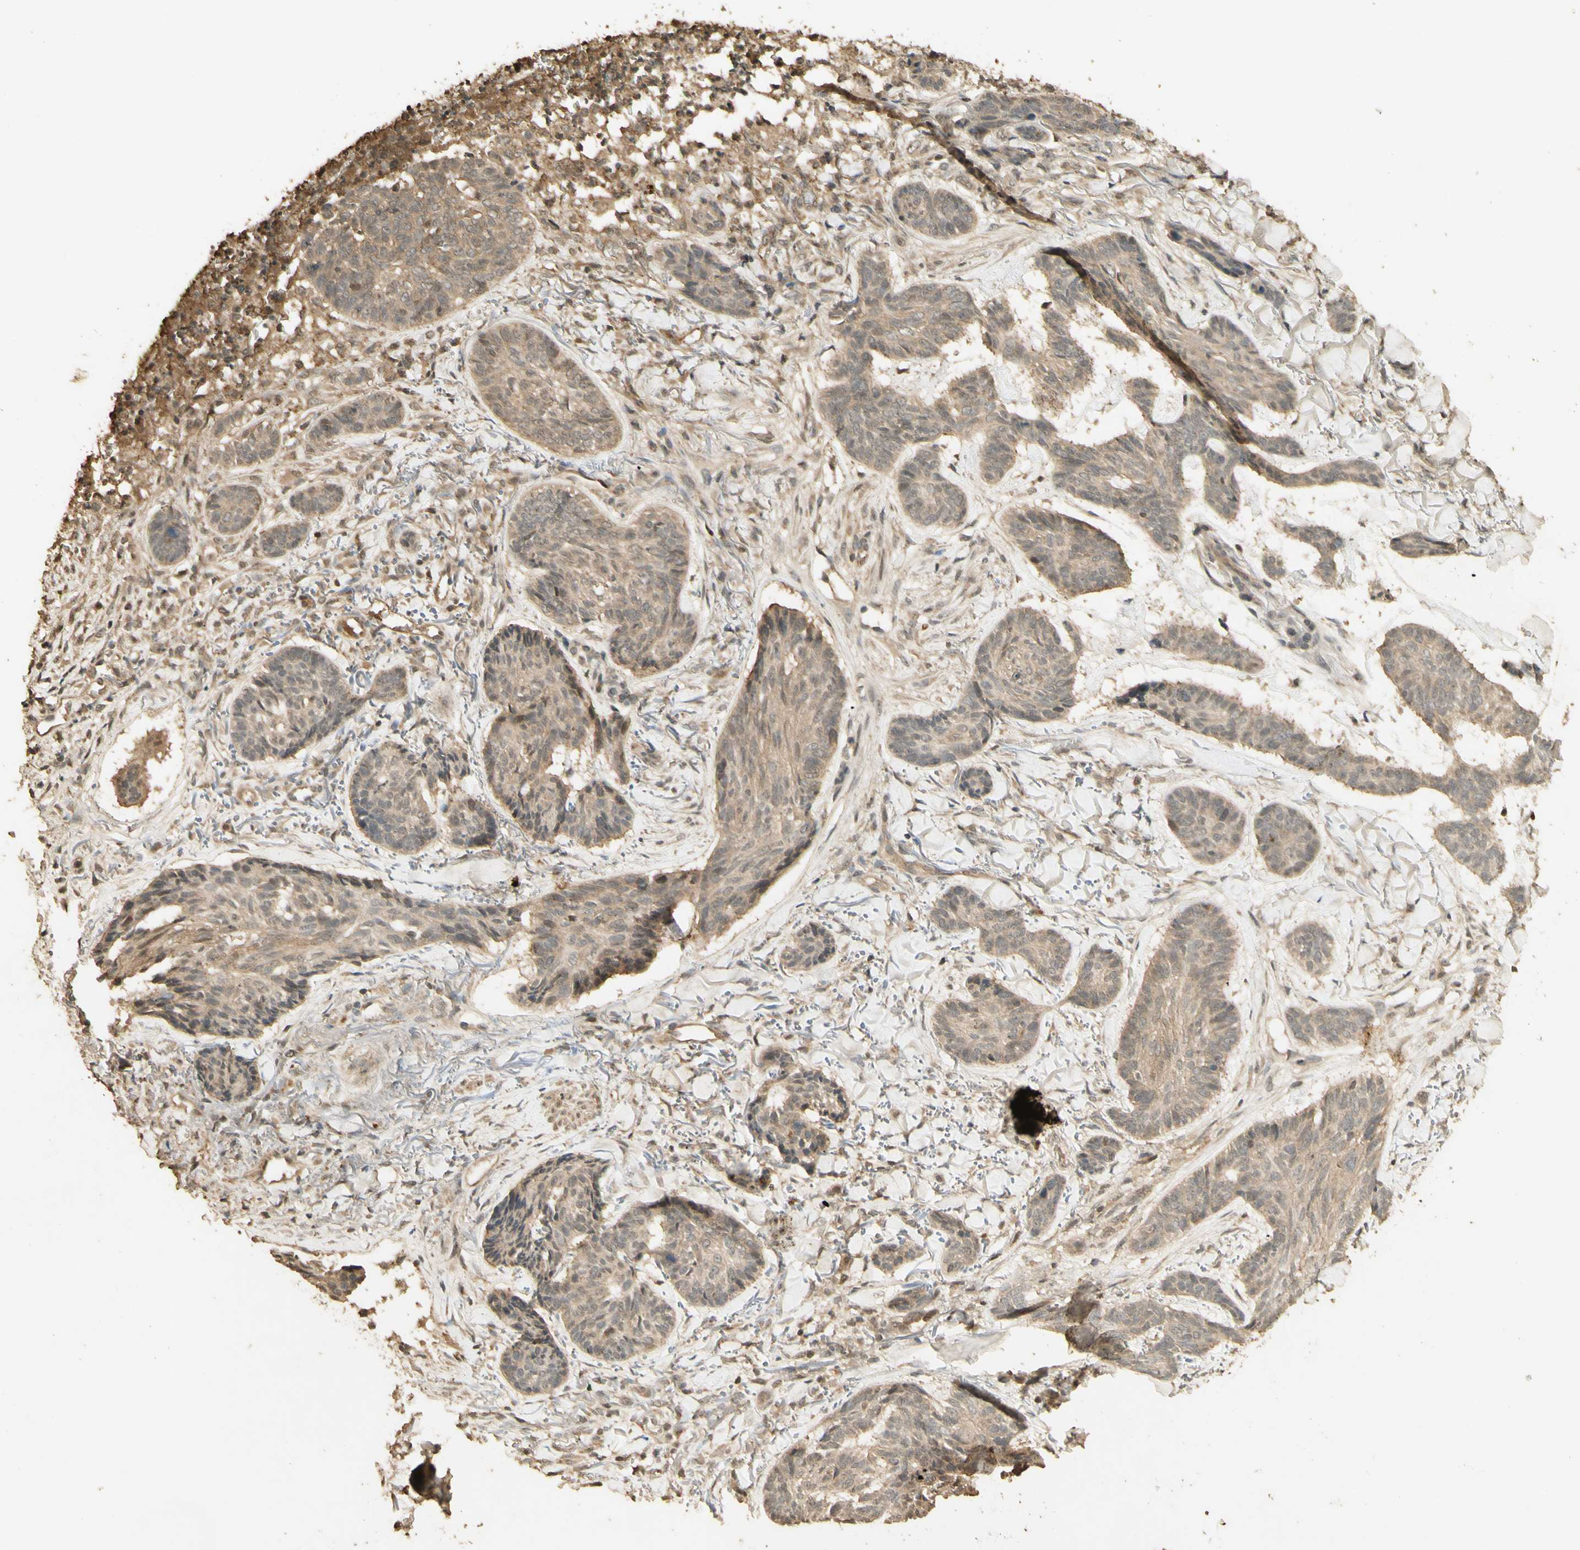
{"staining": {"intensity": "weak", "quantity": ">75%", "location": "cytoplasmic/membranous"}, "tissue": "skin cancer", "cell_type": "Tumor cells", "image_type": "cancer", "snomed": [{"axis": "morphology", "description": "Basal cell carcinoma"}, {"axis": "topography", "description": "Skin"}], "caption": "DAB immunohistochemical staining of skin cancer shows weak cytoplasmic/membranous protein positivity in about >75% of tumor cells.", "gene": "SMAD9", "patient": {"sex": "male", "age": 43}}